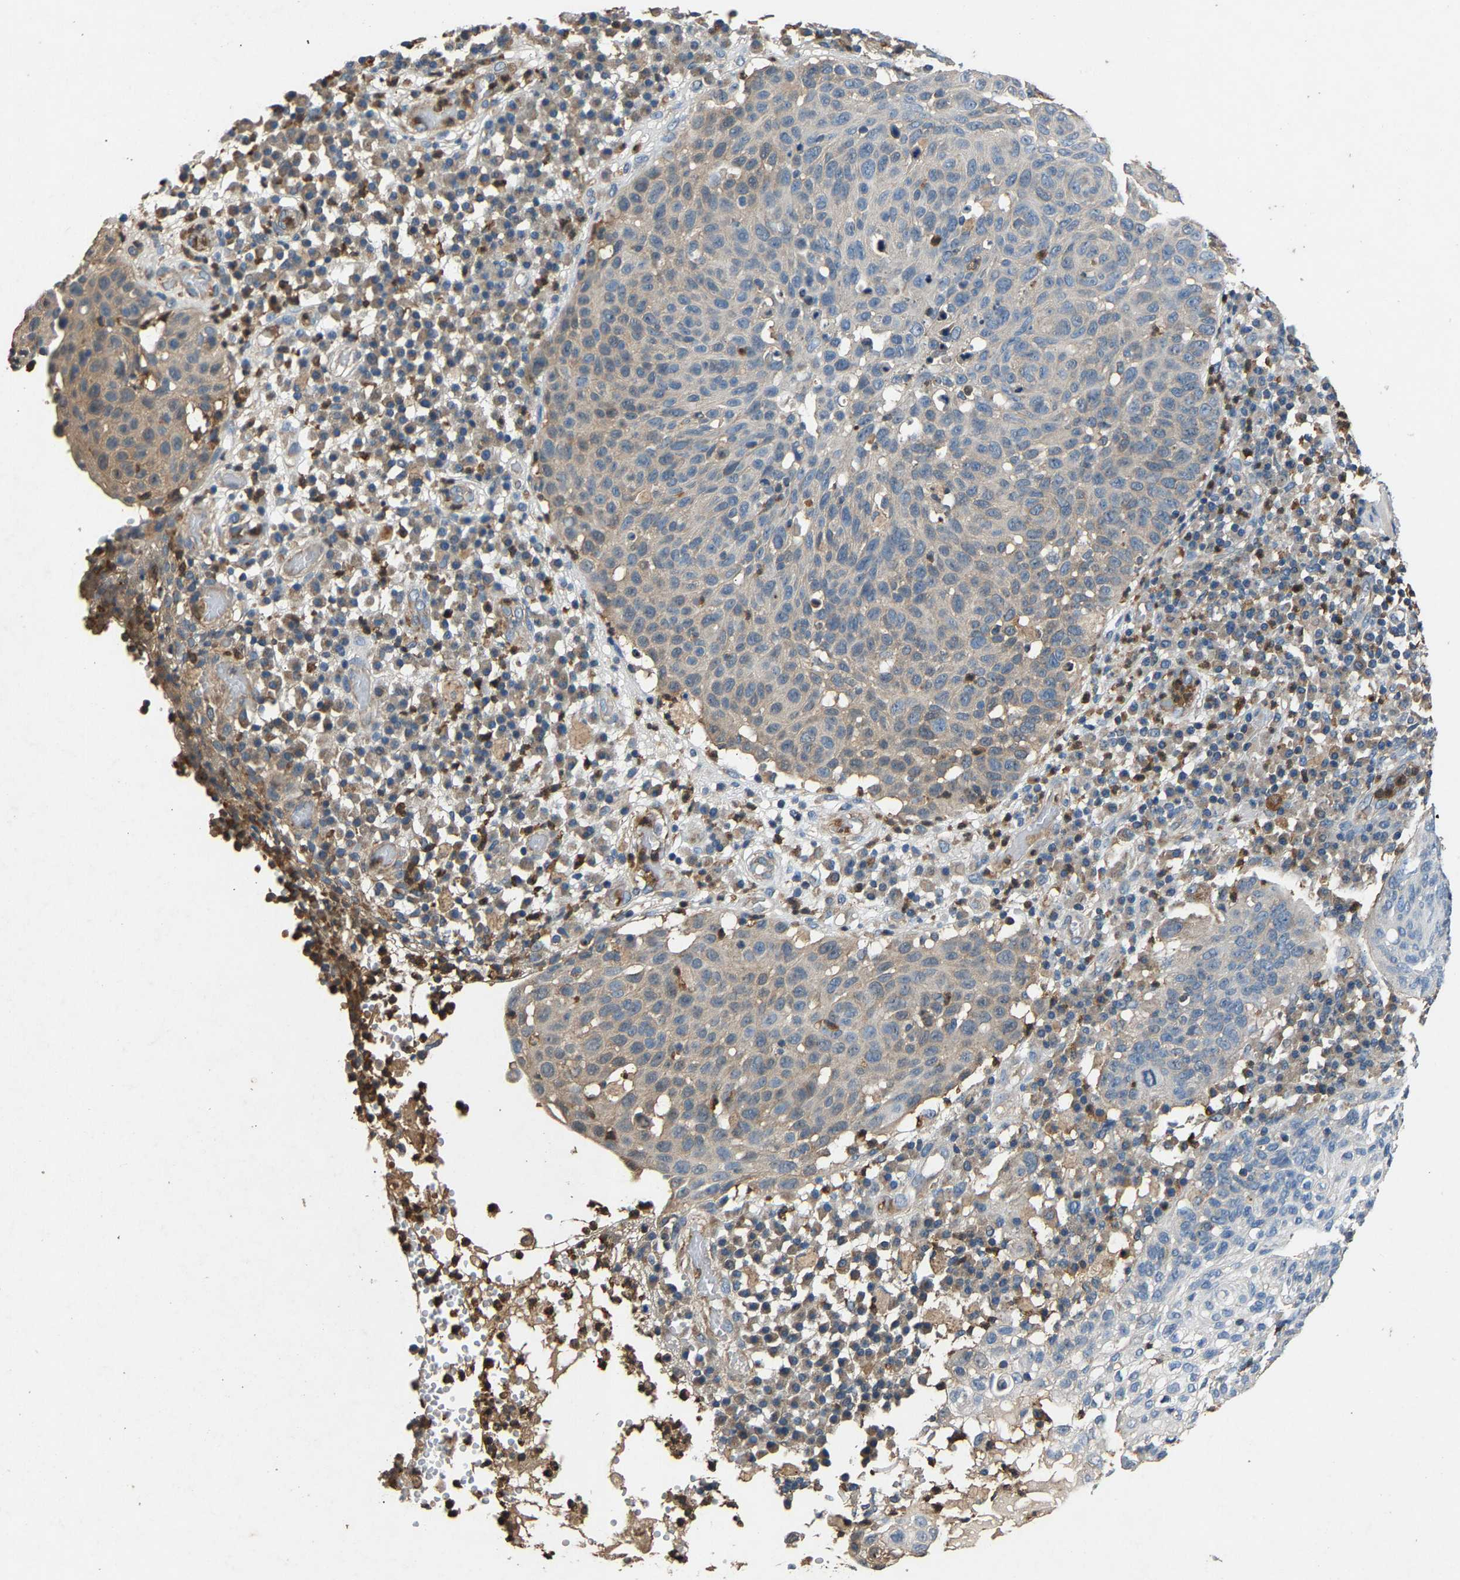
{"staining": {"intensity": "weak", "quantity": "<25%", "location": "cytoplasmic/membranous"}, "tissue": "skin cancer", "cell_type": "Tumor cells", "image_type": "cancer", "snomed": [{"axis": "morphology", "description": "Squamous cell carcinoma in situ, NOS"}, {"axis": "morphology", "description": "Squamous cell carcinoma, NOS"}, {"axis": "topography", "description": "Skin"}], "caption": "The image demonstrates no significant positivity in tumor cells of skin cancer (squamous cell carcinoma in situ).", "gene": "PPID", "patient": {"sex": "male", "age": 93}}